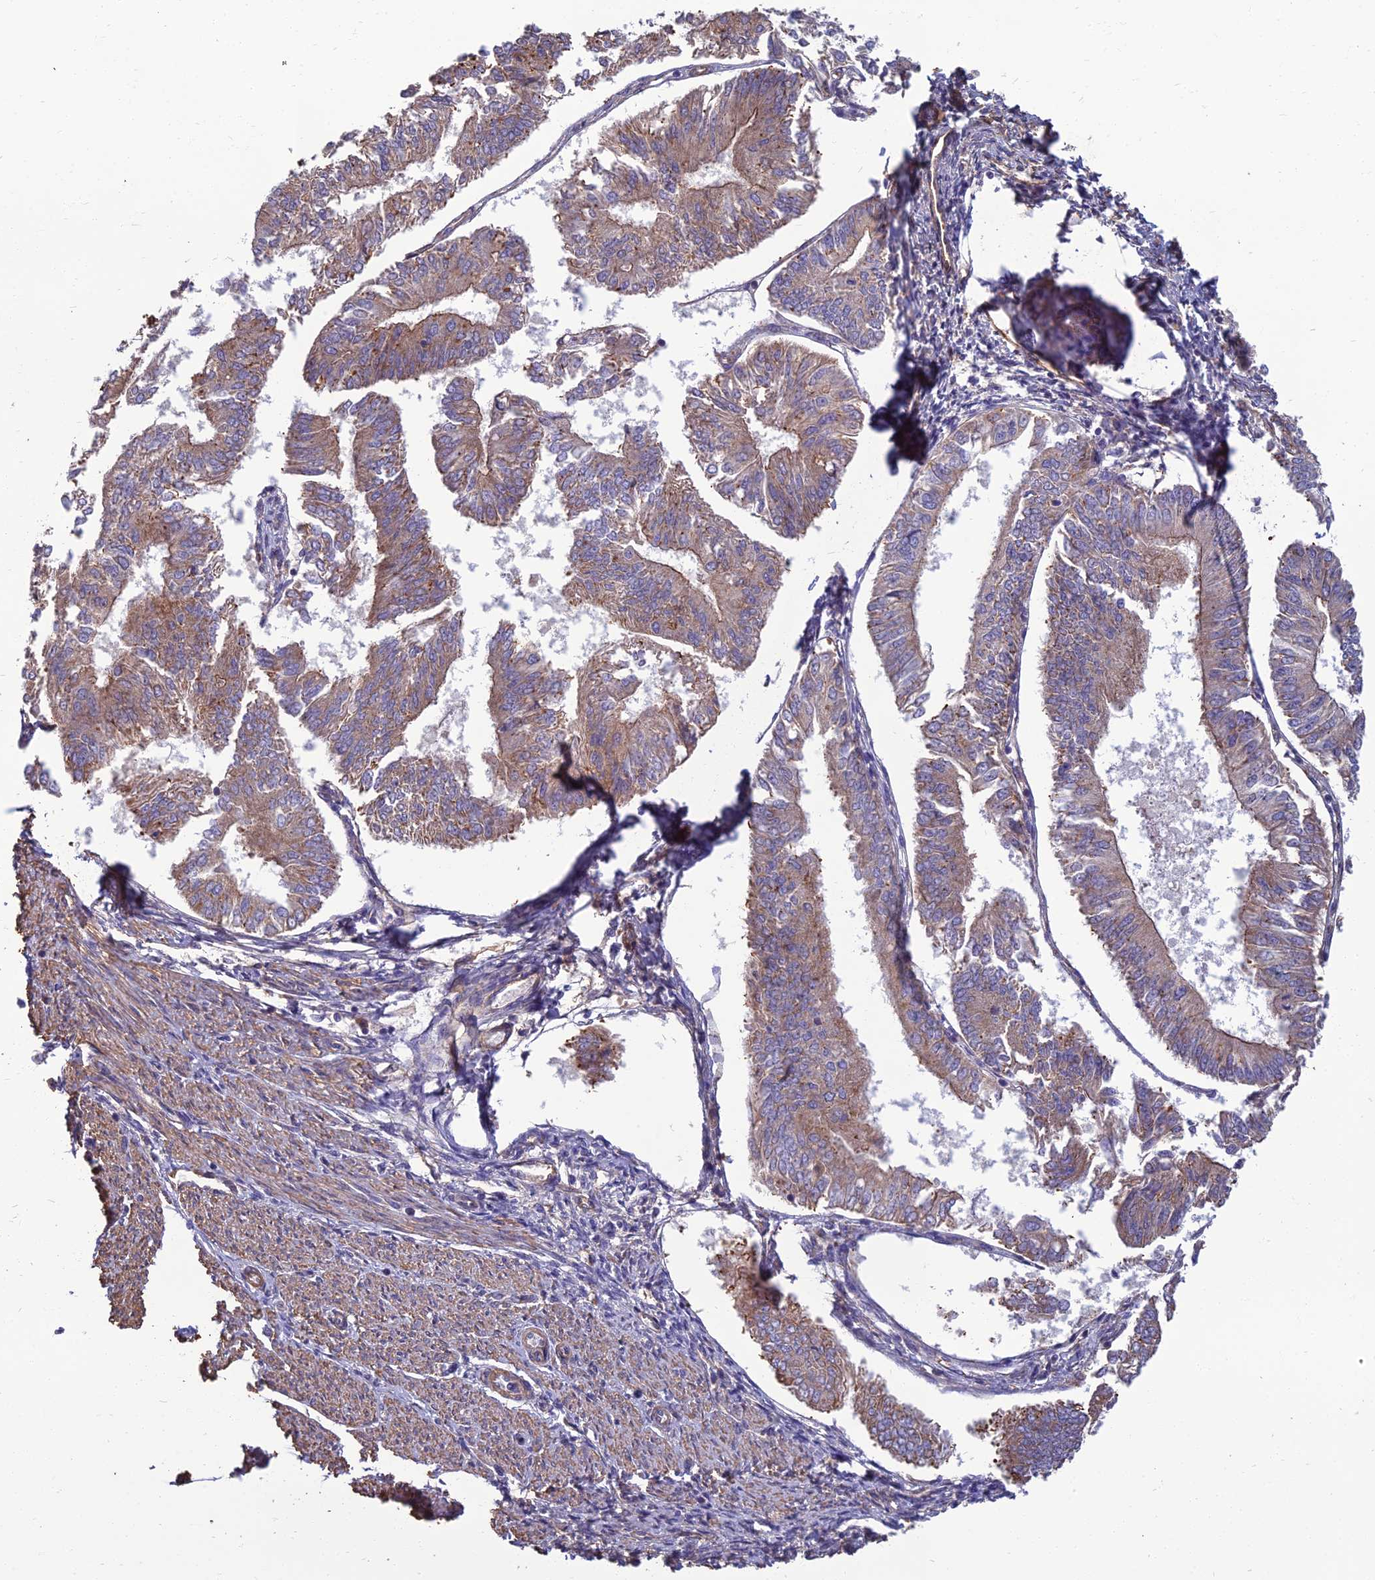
{"staining": {"intensity": "weak", "quantity": "25%-75%", "location": "cytoplasmic/membranous"}, "tissue": "endometrial cancer", "cell_type": "Tumor cells", "image_type": "cancer", "snomed": [{"axis": "morphology", "description": "Adenocarcinoma, NOS"}, {"axis": "topography", "description": "Endometrium"}], "caption": "IHC (DAB (3,3'-diaminobenzidine)) staining of human endometrial adenocarcinoma demonstrates weak cytoplasmic/membranous protein positivity in approximately 25%-75% of tumor cells.", "gene": "WDR24", "patient": {"sex": "female", "age": 58}}